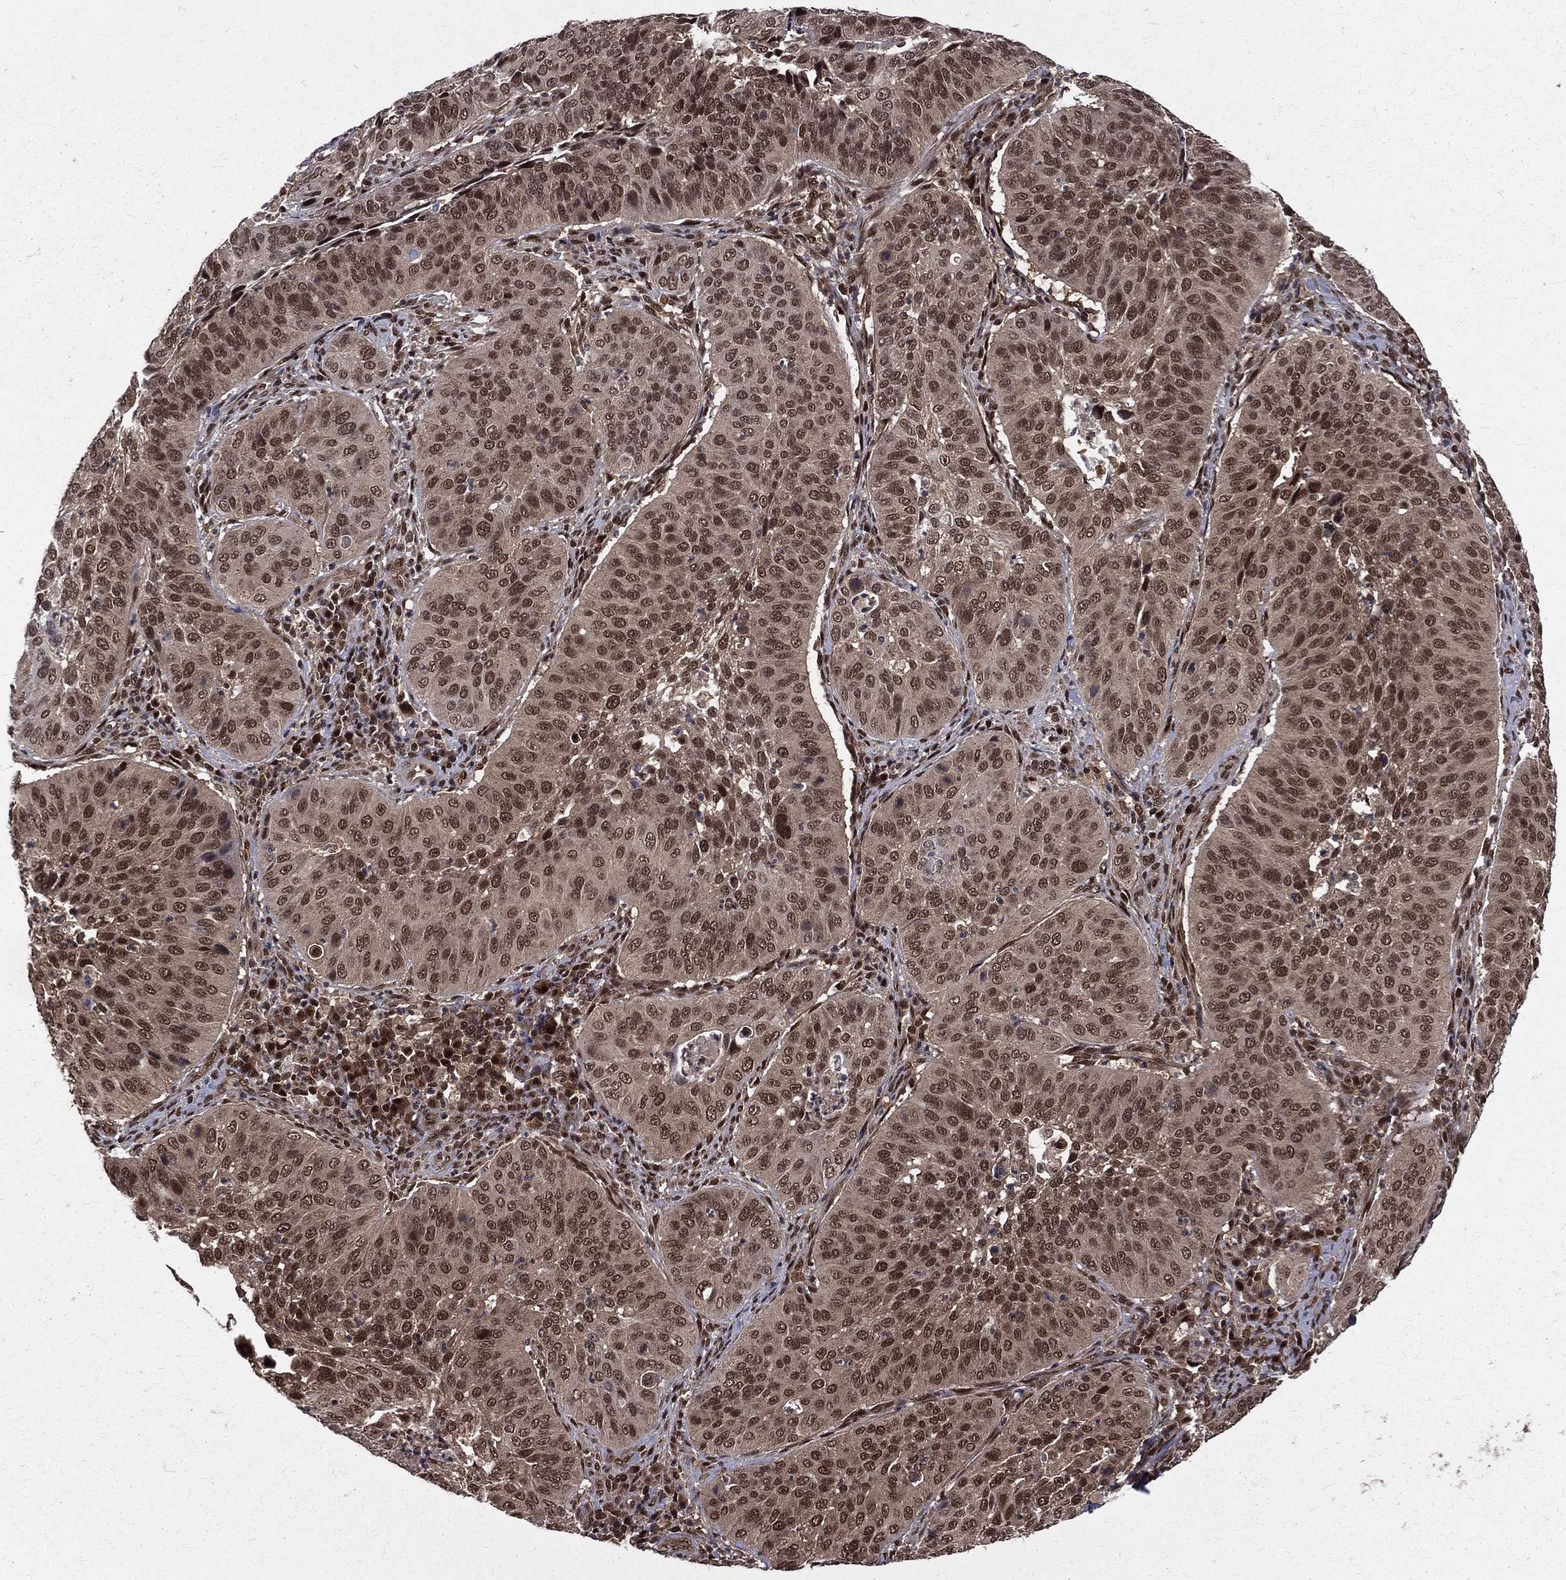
{"staining": {"intensity": "moderate", "quantity": ">75%", "location": "nuclear"}, "tissue": "cervical cancer", "cell_type": "Tumor cells", "image_type": "cancer", "snomed": [{"axis": "morphology", "description": "Normal tissue, NOS"}, {"axis": "morphology", "description": "Squamous cell carcinoma, NOS"}, {"axis": "topography", "description": "Cervix"}], "caption": "Immunohistochemical staining of cervical cancer demonstrates moderate nuclear protein positivity in about >75% of tumor cells. (IHC, brightfield microscopy, high magnification).", "gene": "COPS4", "patient": {"sex": "female", "age": 39}}